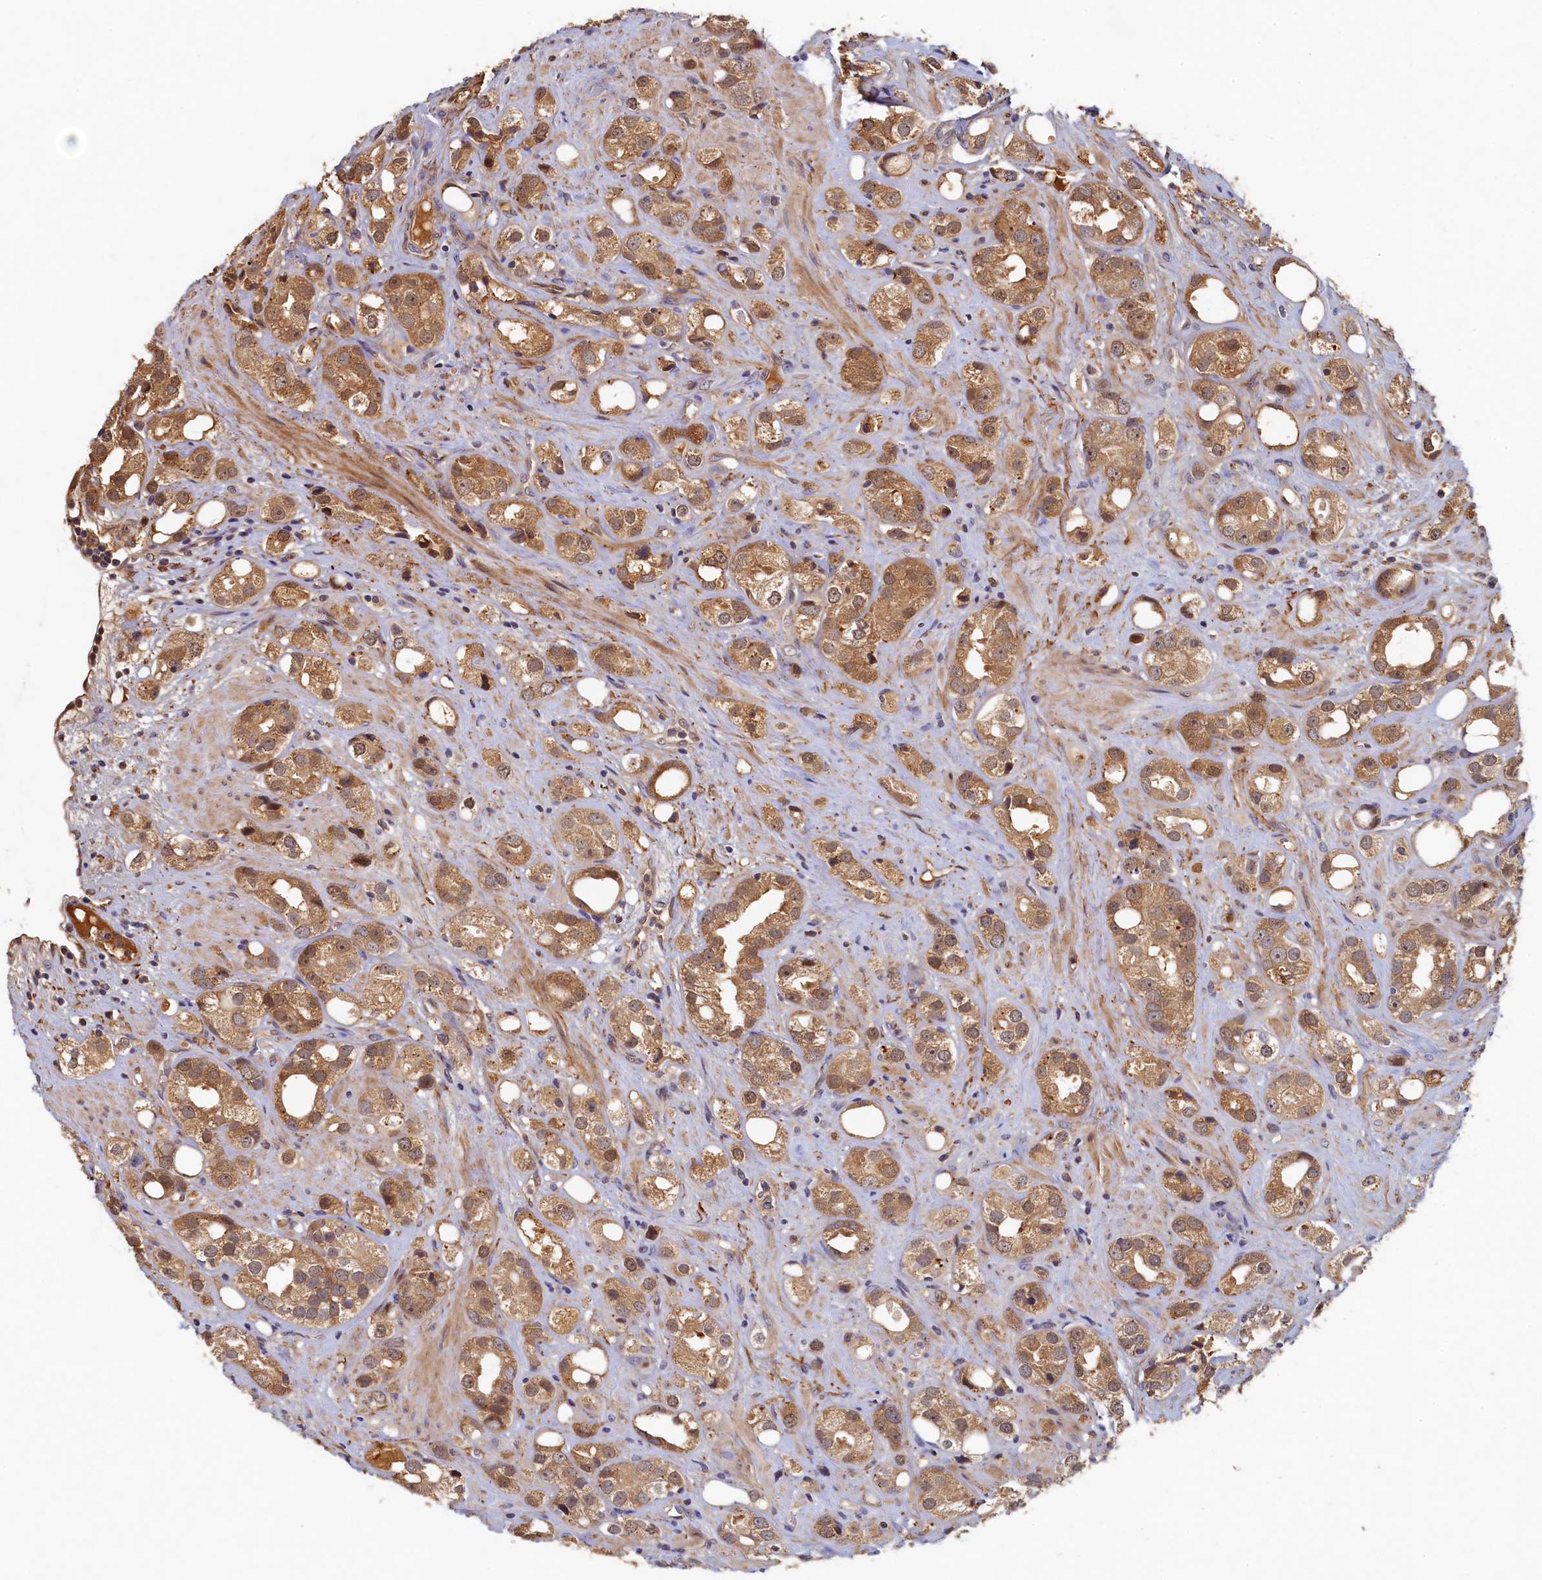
{"staining": {"intensity": "moderate", "quantity": ">75%", "location": "cytoplasmic/membranous,nuclear"}, "tissue": "prostate cancer", "cell_type": "Tumor cells", "image_type": "cancer", "snomed": [{"axis": "morphology", "description": "Adenocarcinoma, NOS"}, {"axis": "topography", "description": "Prostate"}], "caption": "A brown stain shows moderate cytoplasmic/membranous and nuclear positivity of a protein in prostate cancer tumor cells.", "gene": "LCMT2", "patient": {"sex": "male", "age": 79}}